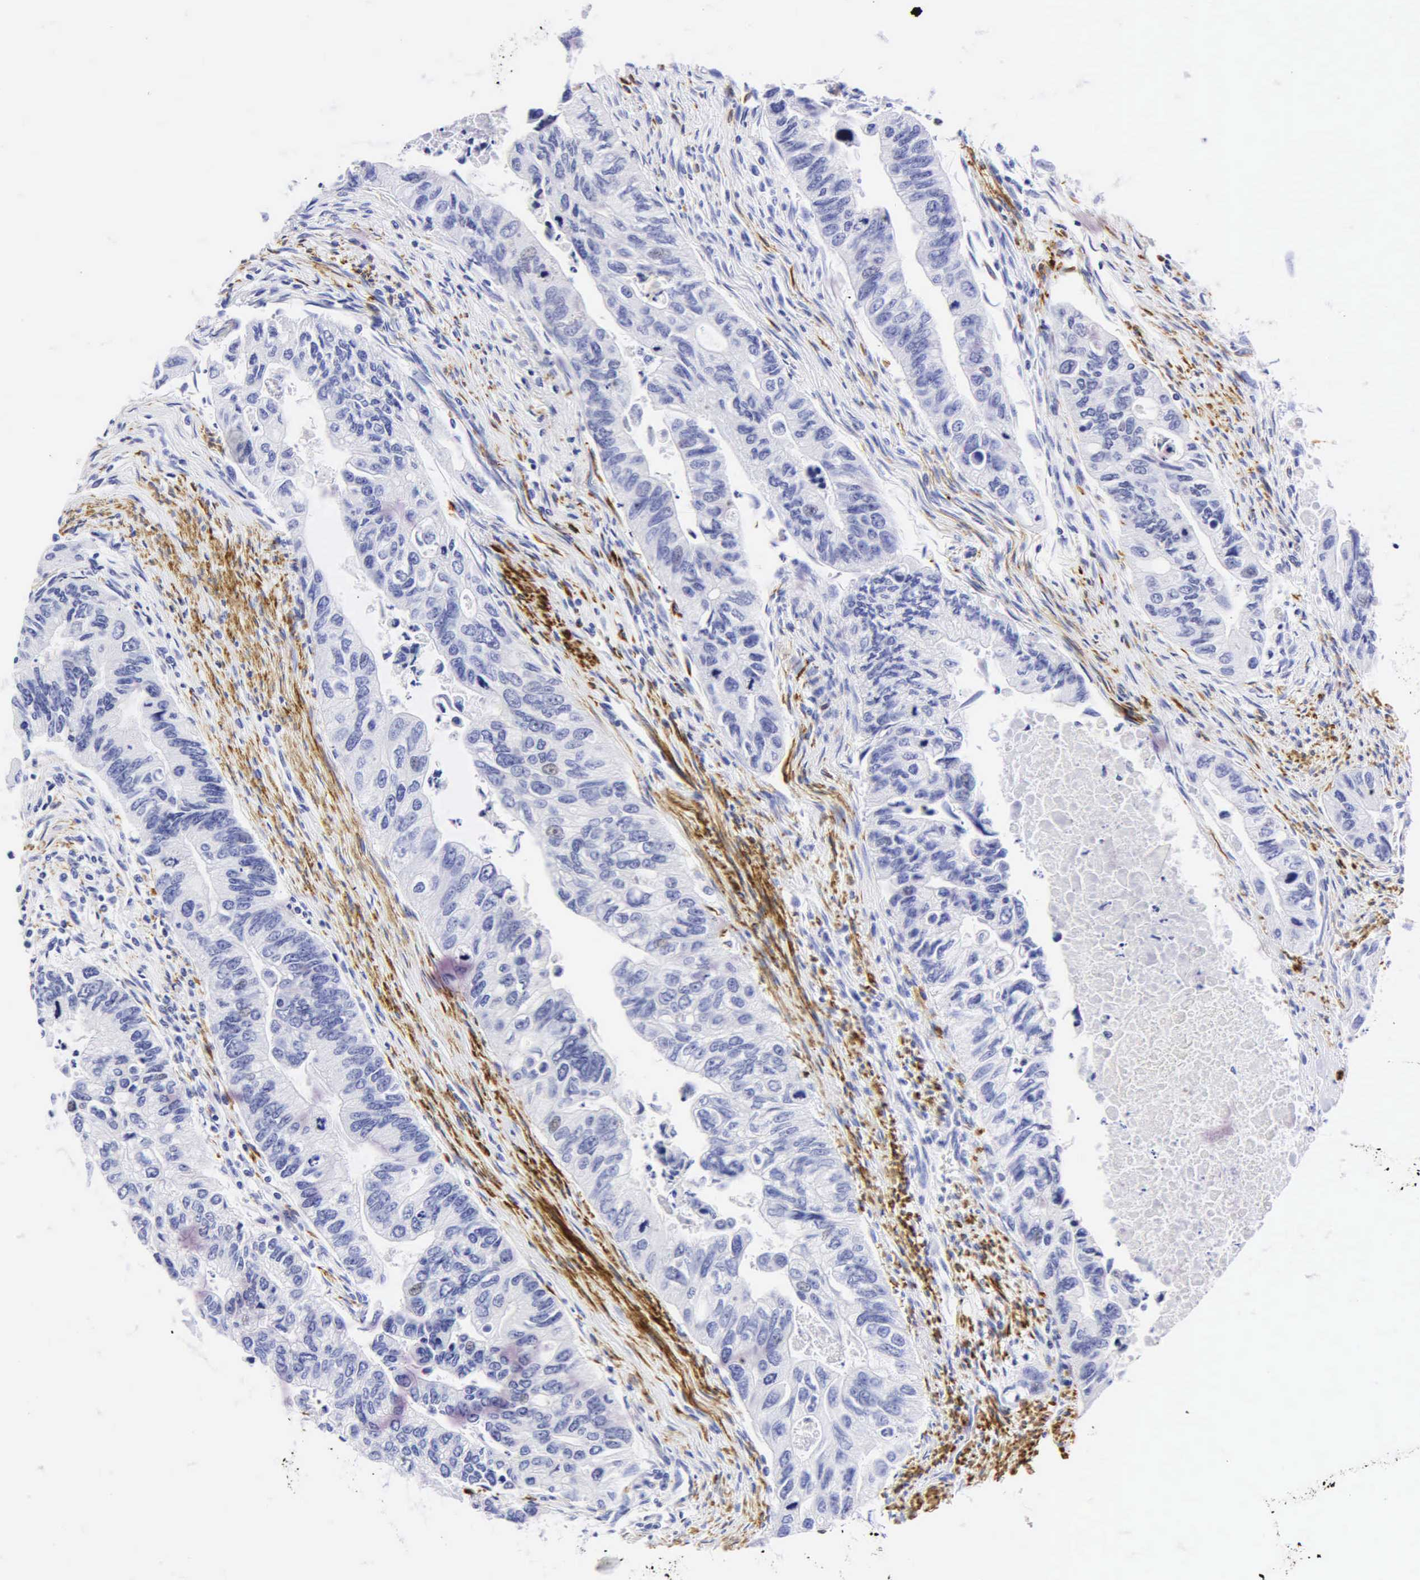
{"staining": {"intensity": "negative", "quantity": "none", "location": "none"}, "tissue": "colorectal cancer", "cell_type": "Tumor cells", "image_type": "cancer", "snomed": [{"axis": "morphology", "description": "Adenocarcinoma, NOS"}, {"axis": "topography", "description": "Colon"}], "caption": "Histopathology image shows no protein positivity in tumor cells of colorectal adenocarcinoma tissue.", "gene": "DES", "patient": {"sex": "female", "age": 11}}